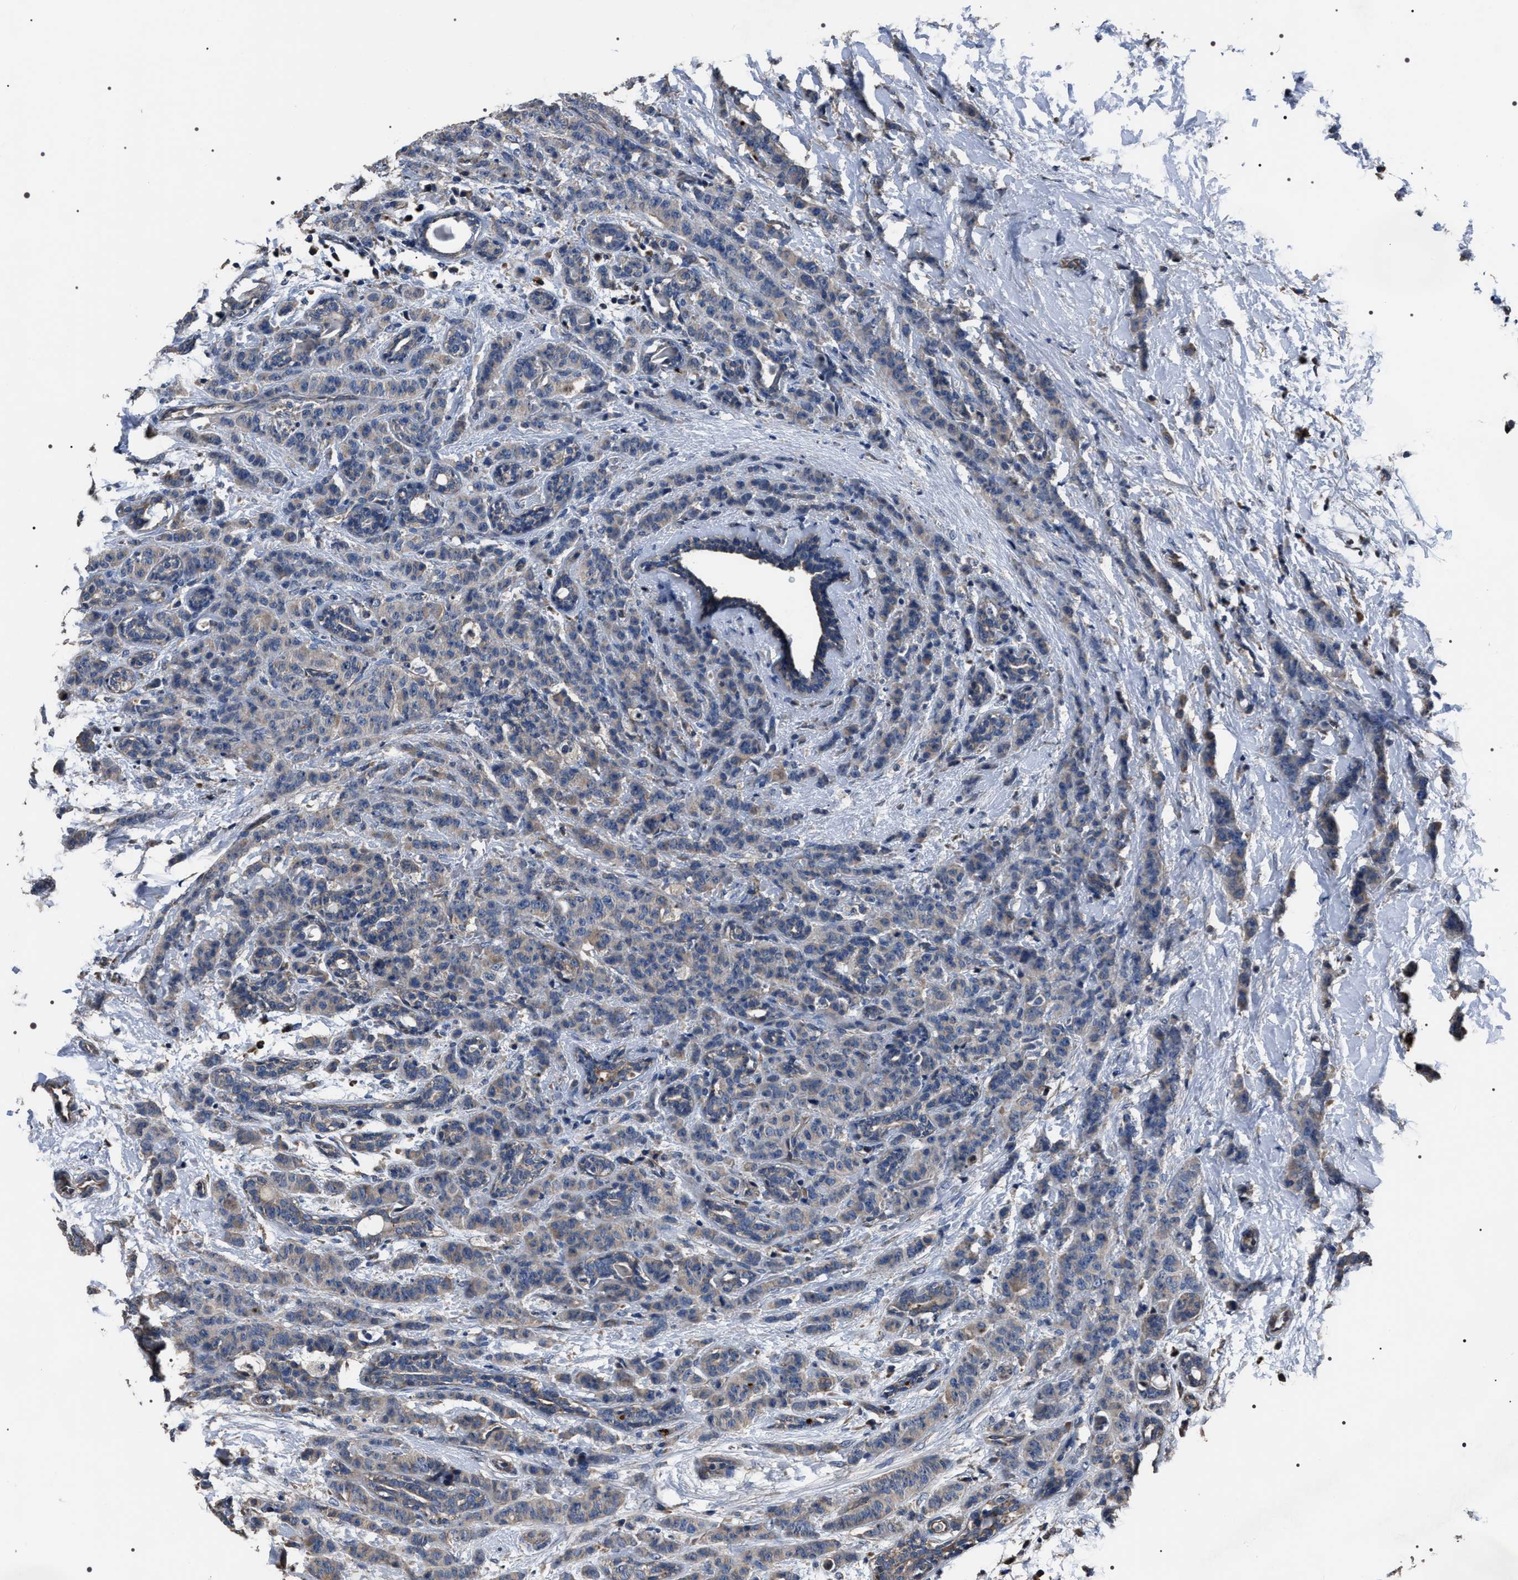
{"staining": {"intensity": "weak", "quantity": "25%-75%", "location": "cytoplasmic/membranous"}, "tissue": "breast cancer", "cell_type": "Tumor cells", "image_type": "cancer", "snomed": [{"axis": "morphology", "description": "Normal tissue, NOS"}, {"axis": "morphology", "description": "Duct carcinoma"}, {"axis": "topography", "description": "Breast"}], "caption": "Brown immunohistochemical staining in breast cancer exhibits weak cytoplasmic/membranous staining in about 25%-75% of tumor cells. The protein is stained brown, and the nuclei are stained in blue (DAB IHC with brightfield microscopy, high magnification).", "gene": "TRIM54", "patient": {"sex": "female", "age": 40}}